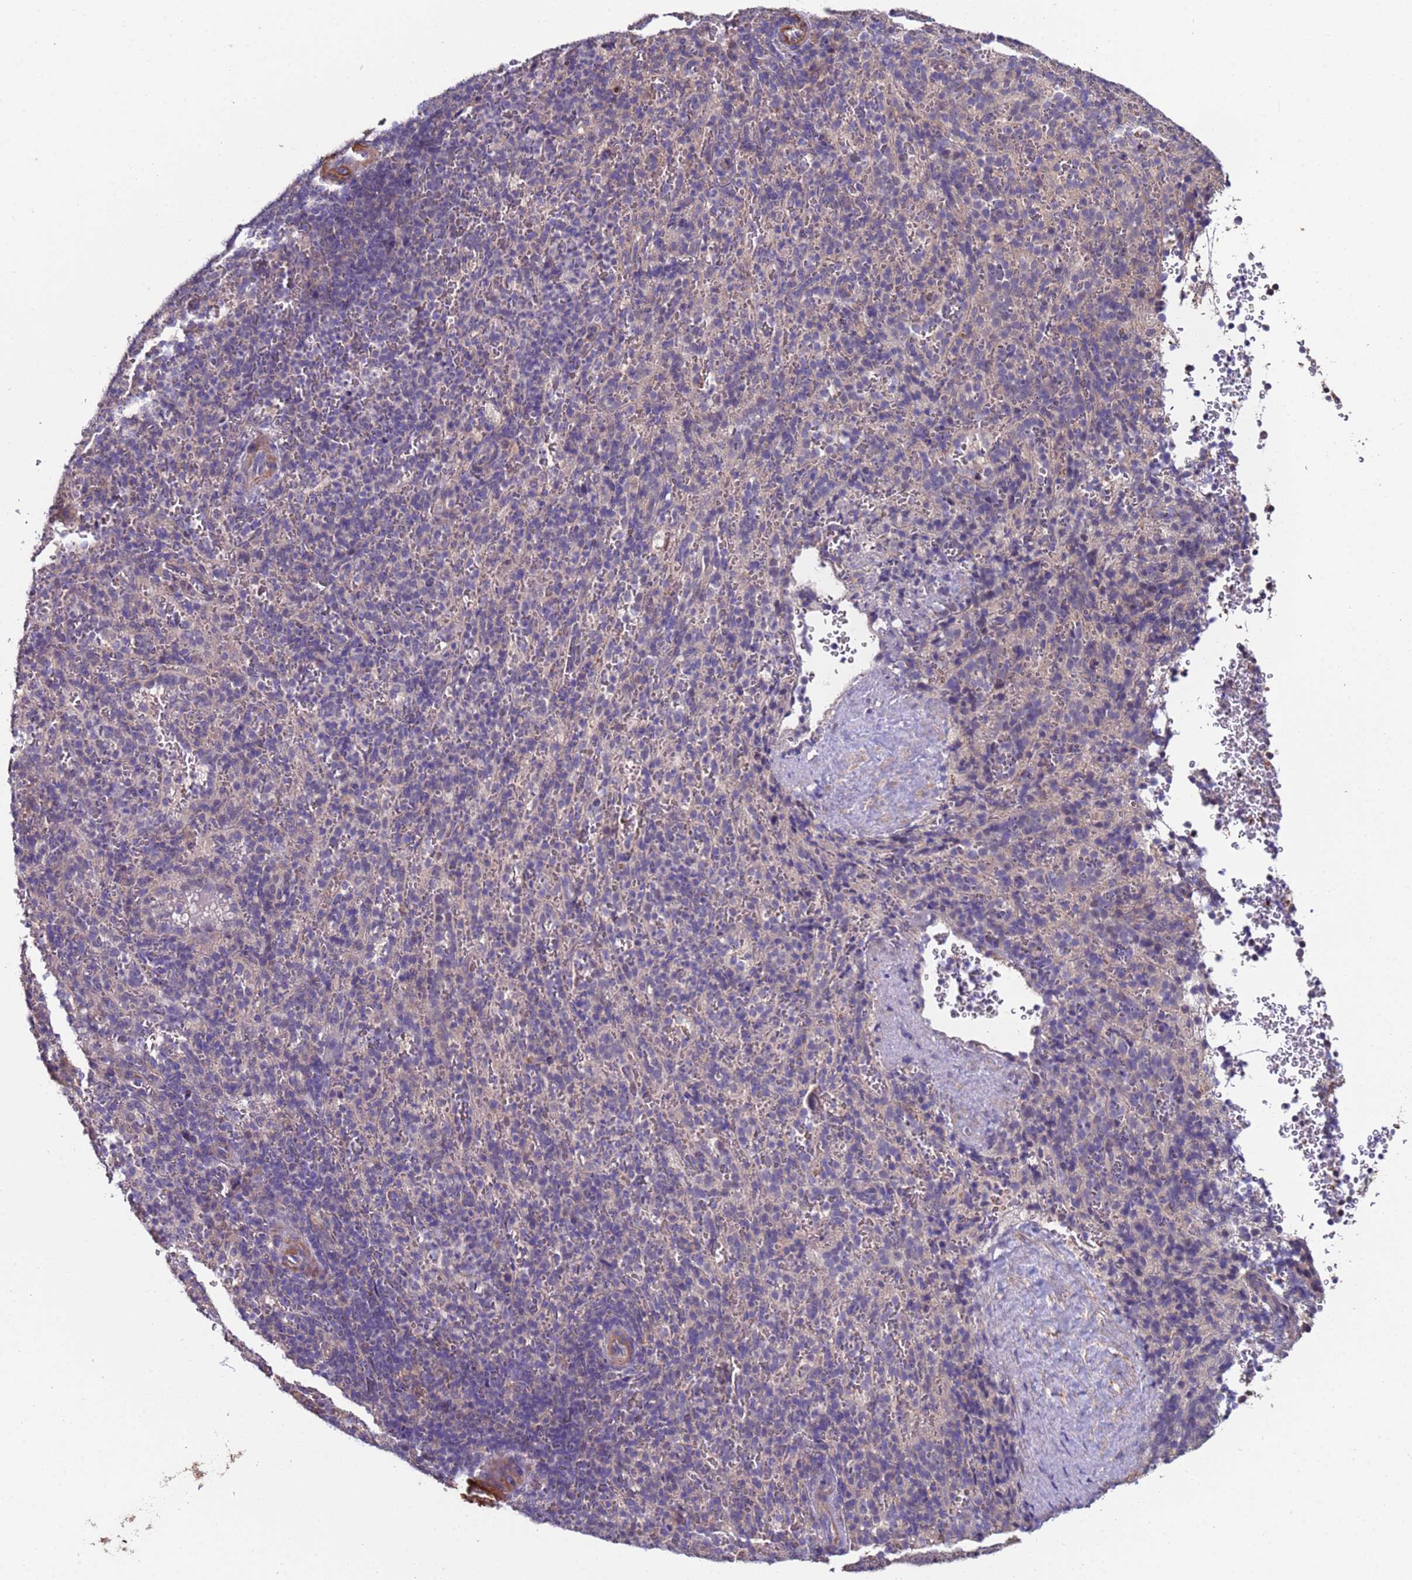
{"staining": {"intensity": "negative", "quantity": "none", "location": "none"}, "tissue": "spleen", "cell_type": "Cells in red pulp", "image_type": "normal", "snomed": [{"axis": "morphology", "description": "Normal tissue, NOS"}, {"axis": "topography", "description": "Spleen"}], "caption": "This is a image of immunohistochemistry (IHC) staining of normal spleen, which shows no expression in cells in red pulp. (Immunohistochemistry (ihc), brightfield microscopy, high magnification).", "gene": "CLHC1", "patient": {"sex": "female", "age": 21}}